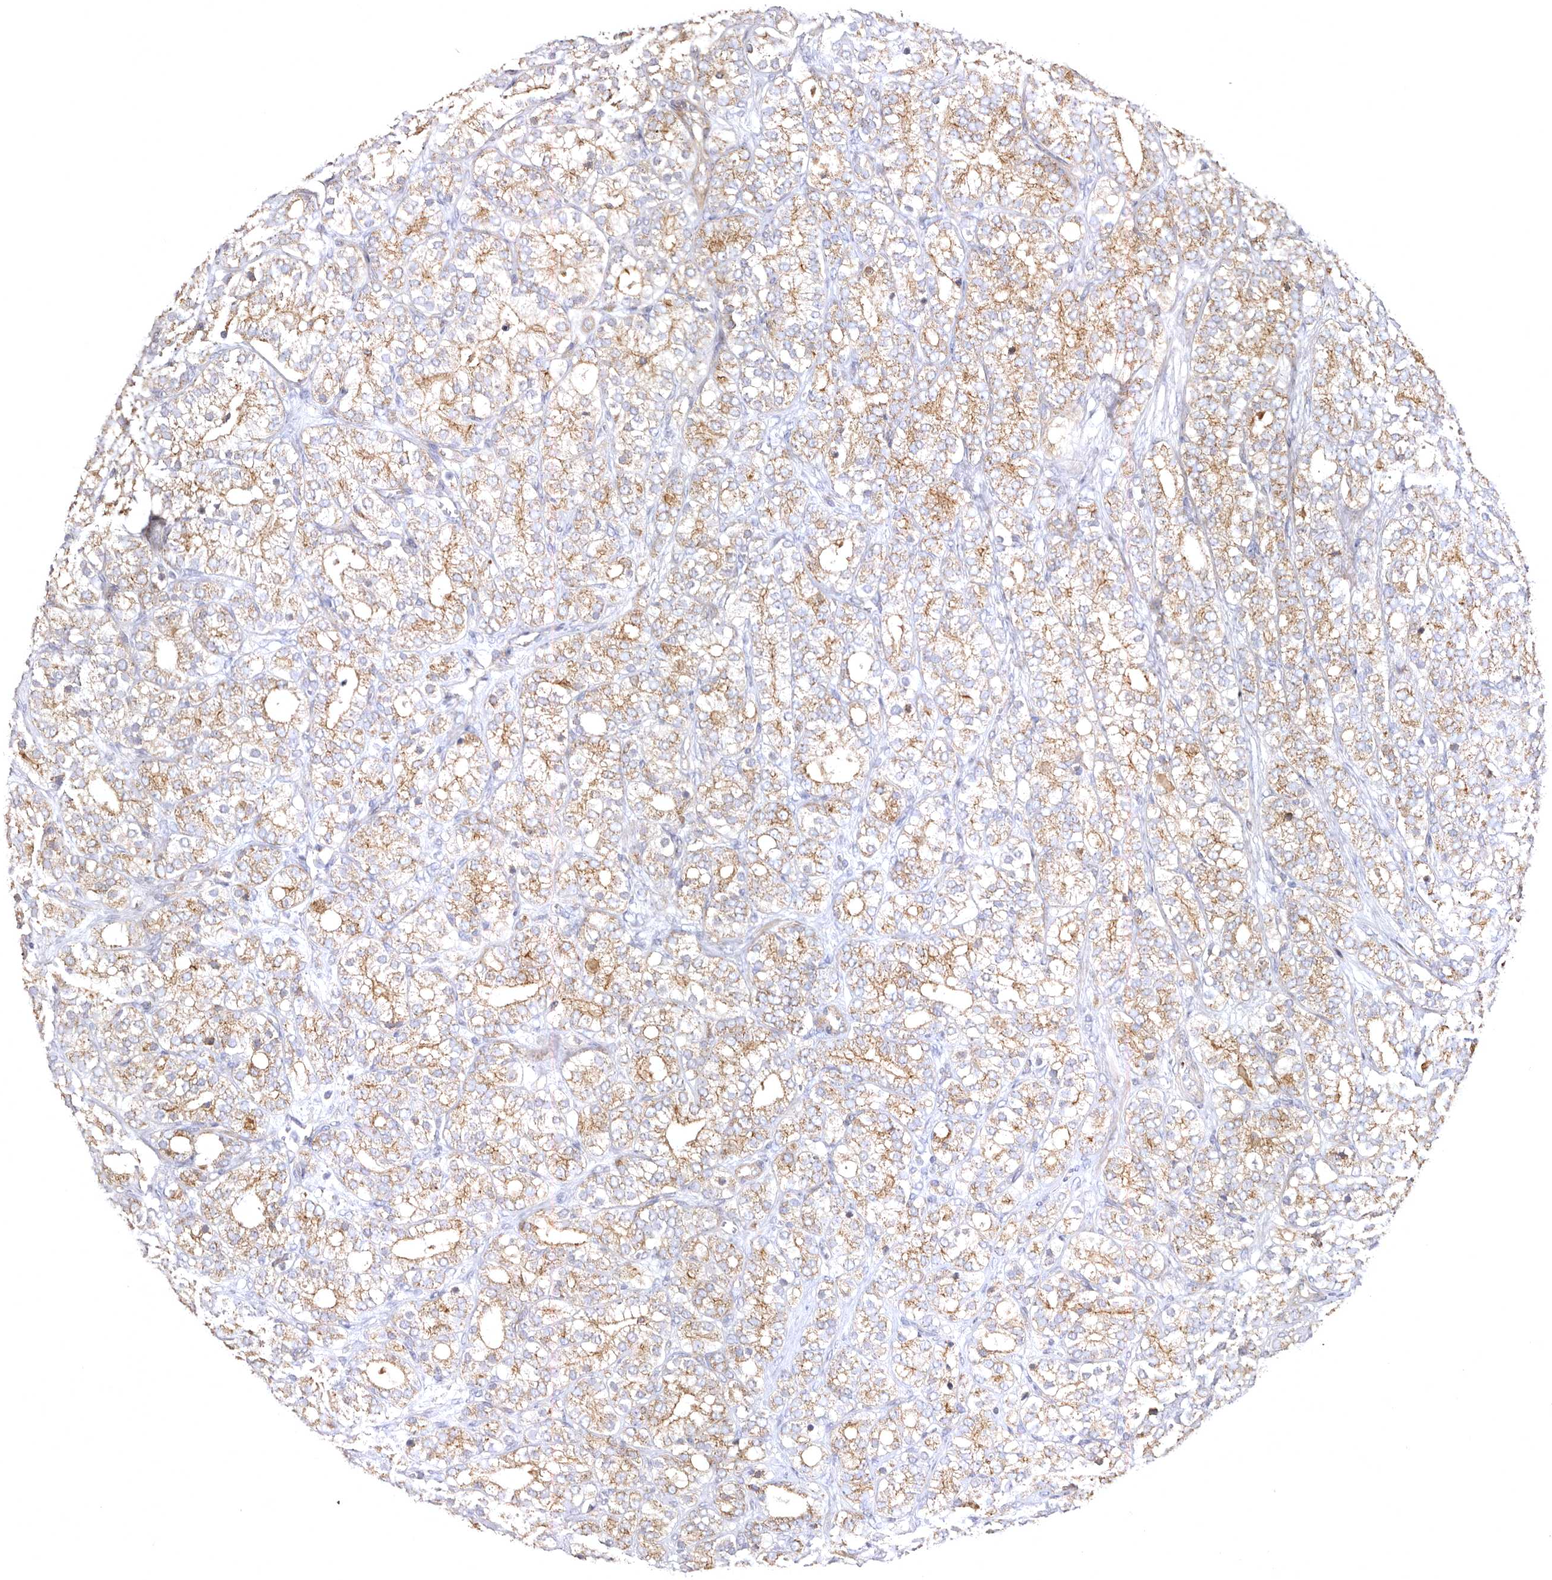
{"staining": {"intensity": "moderate", "quantity": ">75%", "location": "cytoplasmic/membranous"}, "tissue": "prostate cancer", "cell_type": "Tumor cells", "image_type": "cancer", "snomed": [{"axis": "morphology", "description": "Adenocarcinoma, High grade"}, {"axis": "topography", "description": "Prostate"}], "caption": "A photomicrograph showing moderate cytoplasmic/membranous staining in about >75% of tumor cells in prostate cancer, as visualized by brown immunohistochemical staining.", "gene": "BAIAP2L1", "patient": {"sex": "male", "age": 57}}